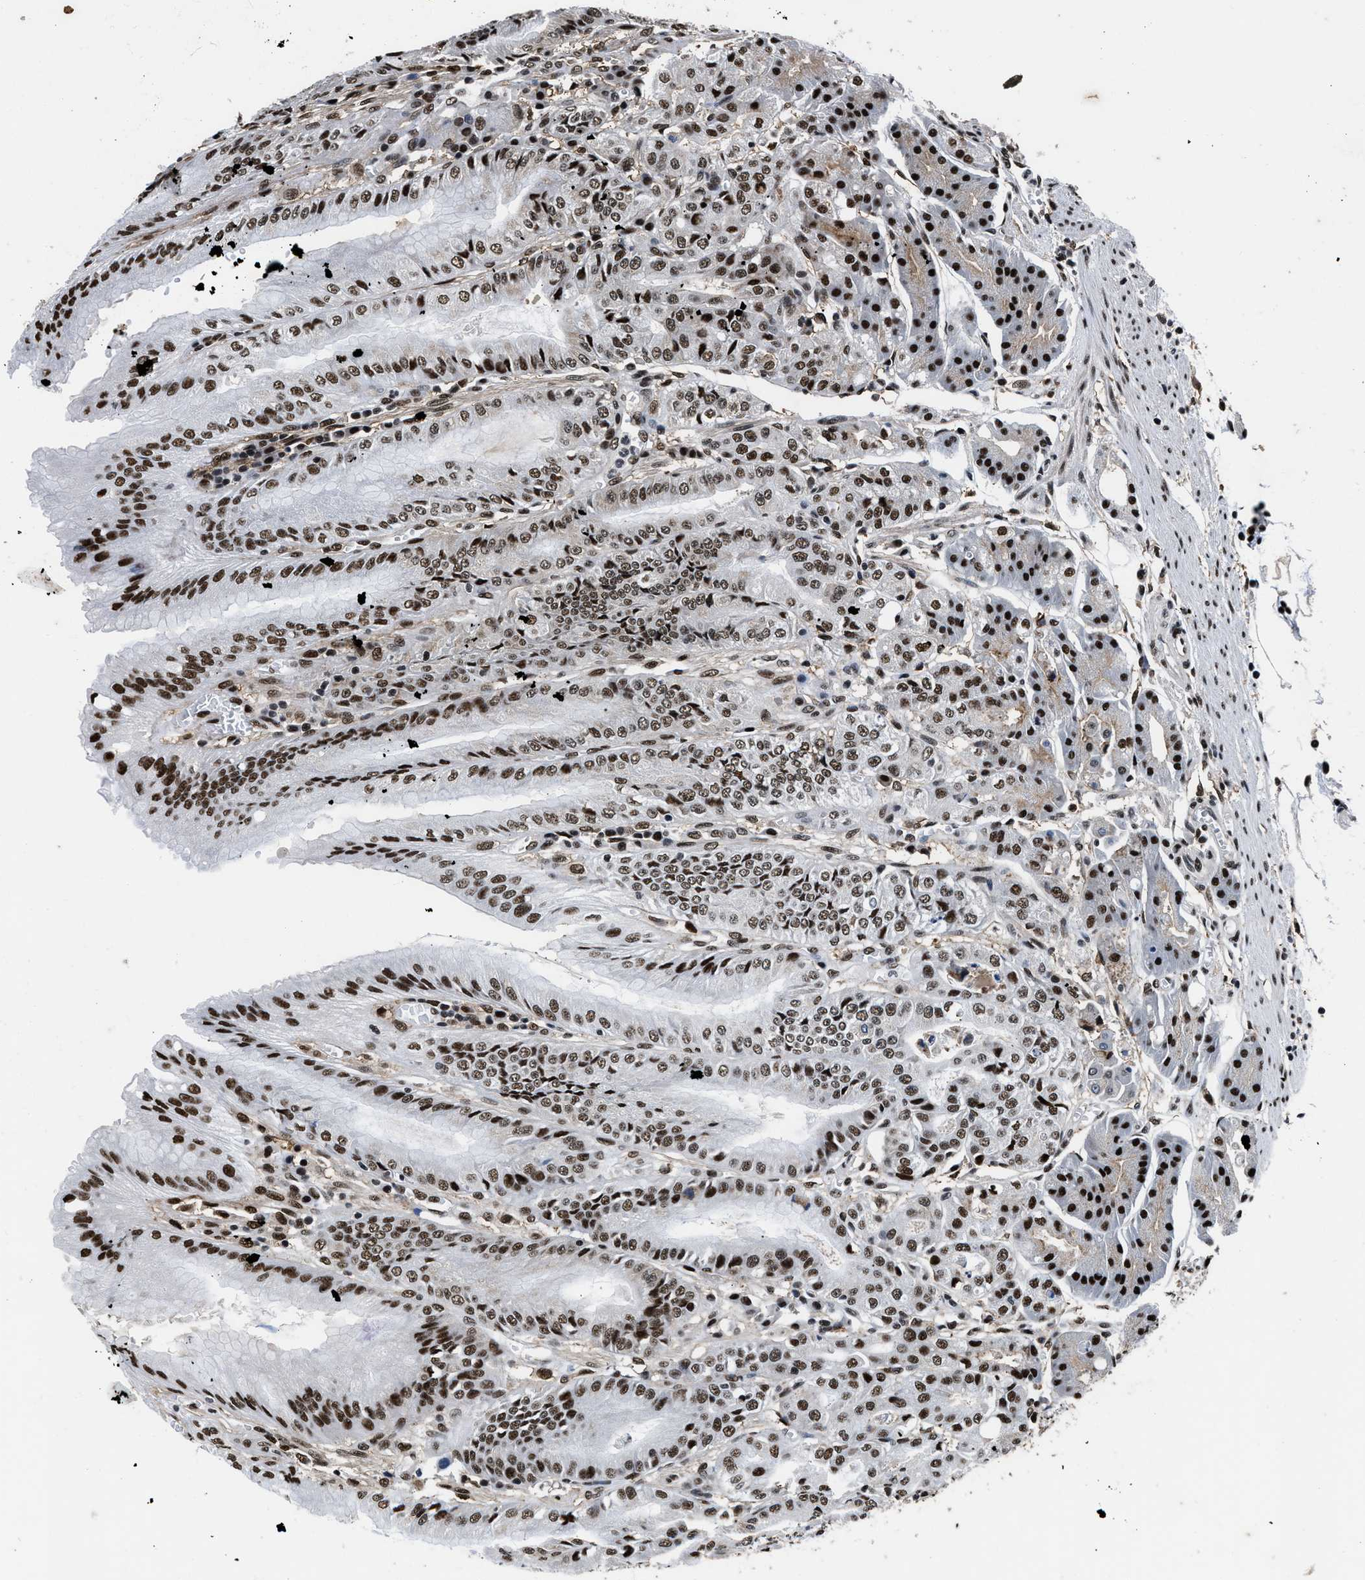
{"staining": {"intensity": "strong", "quantity": "25%-75%", "location": "cytoplasmic/membranous,nuclear"}, "tissue": "stomach", "cell_type": "Glandular cells", "image_type": "normal", "snomed": [{"axis": "morphology", "description": "Normal tissue, NOS"}, {"axis": "topography", "description": "Stomach, lower"}], "caption": "Protein staining reveals strong cytoplasmic/membranous,nuclear staining in approximately 25%-75% of glandular cells in normal stomach.", "gene": "HNRNPF", "patient": {"sex": "male", "age": 71}}